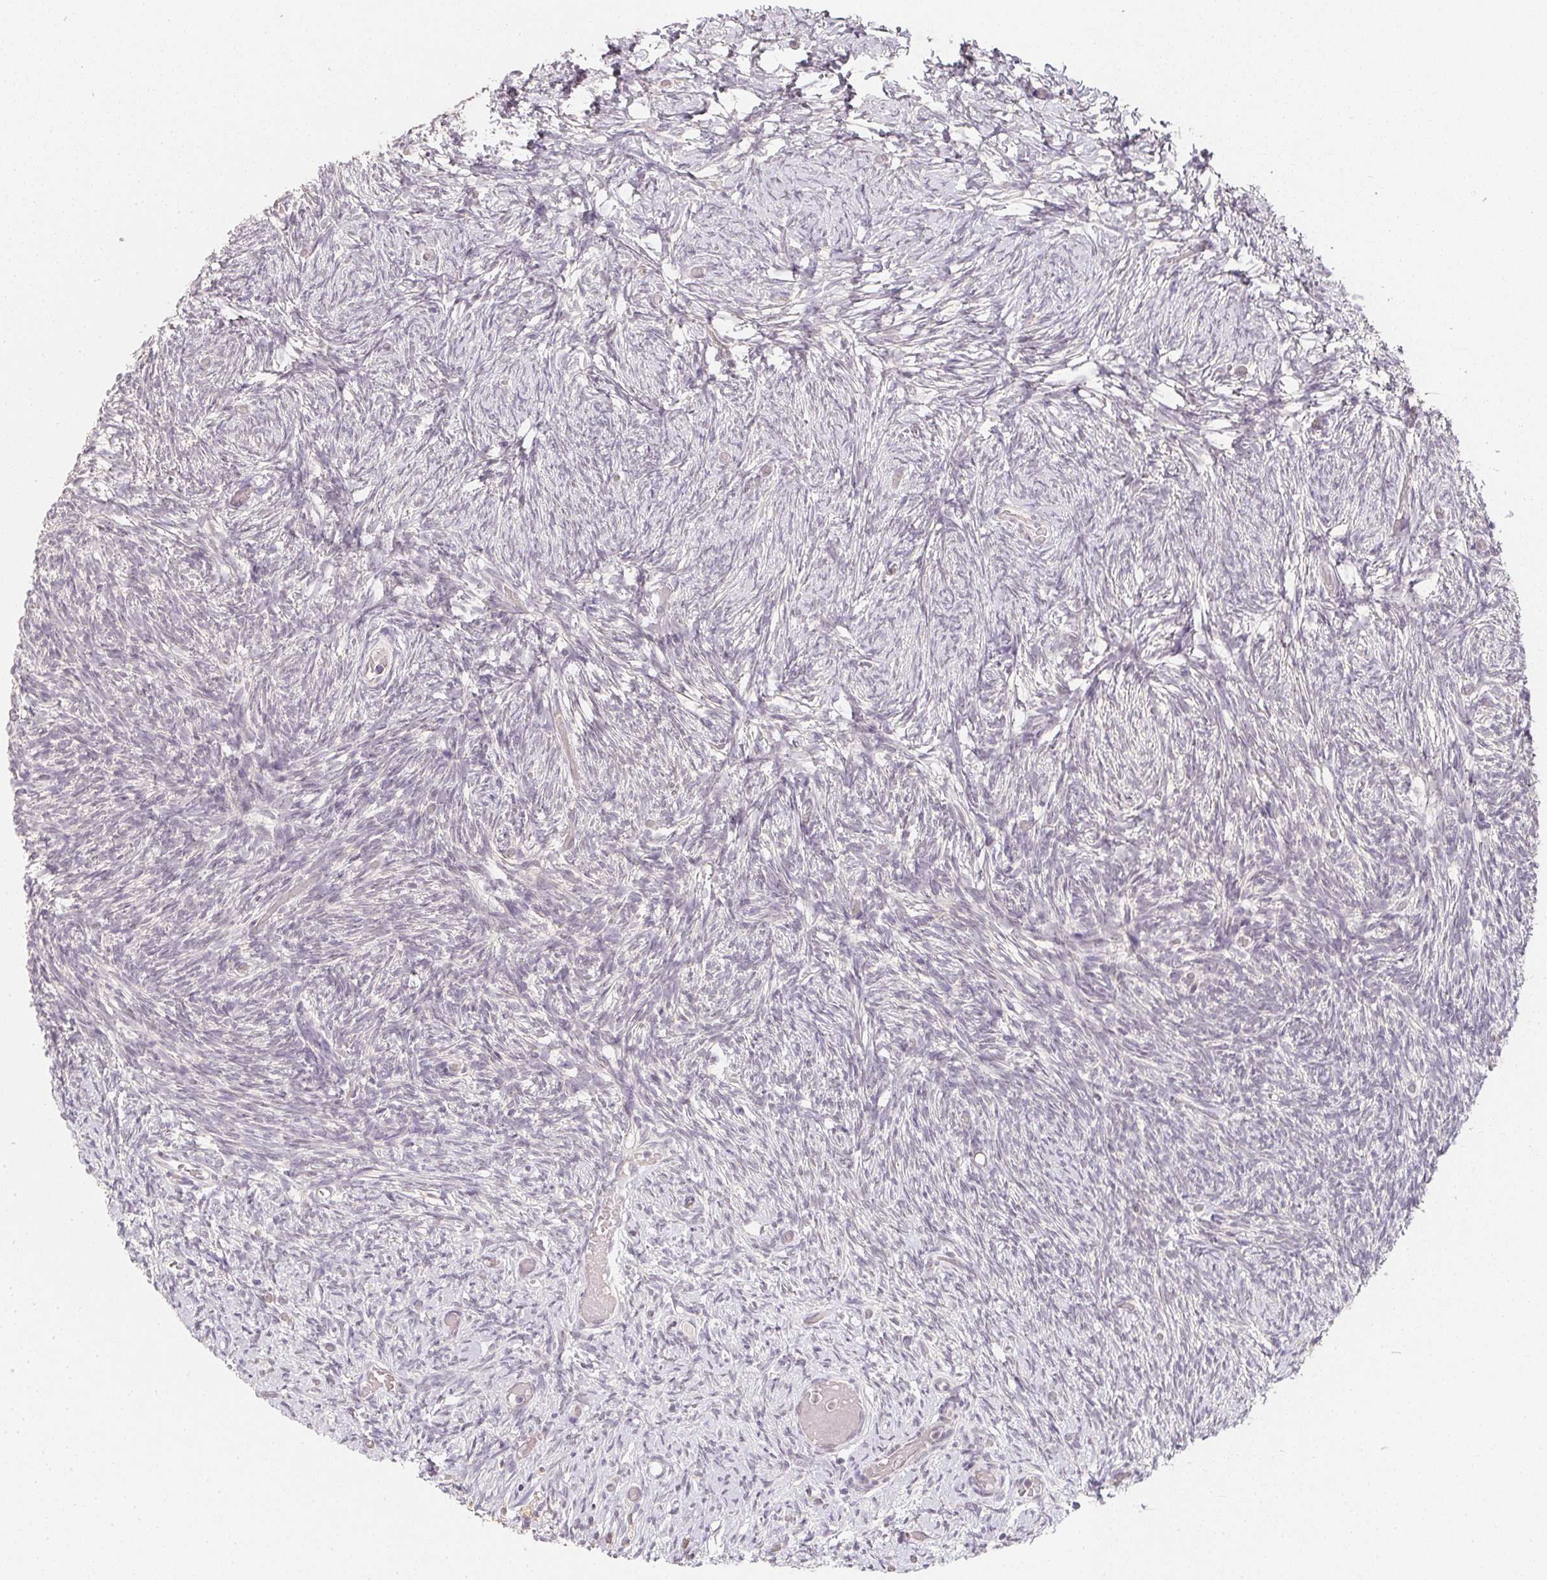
{"staining": {"intensity": "negative", "quantity": "none", "location": "none"}, "tissue": "ovary", "cell_type": "Follicle cells", "image_type": "normal", "snomed": [{"axis": "morphology", "description": "Normal tissue, NOS"}, {"axis": "topography", "description": "Ovary"}], "caption": "Immunohistochemistry (IHC) of normal human ovary exhibits no staining in follicle cells. (Immunohistochemistry (IHC), brightfield microscopy, high magnification).", "gene": "SOAT1", "patient": {"sex": "female", "age": 39}}